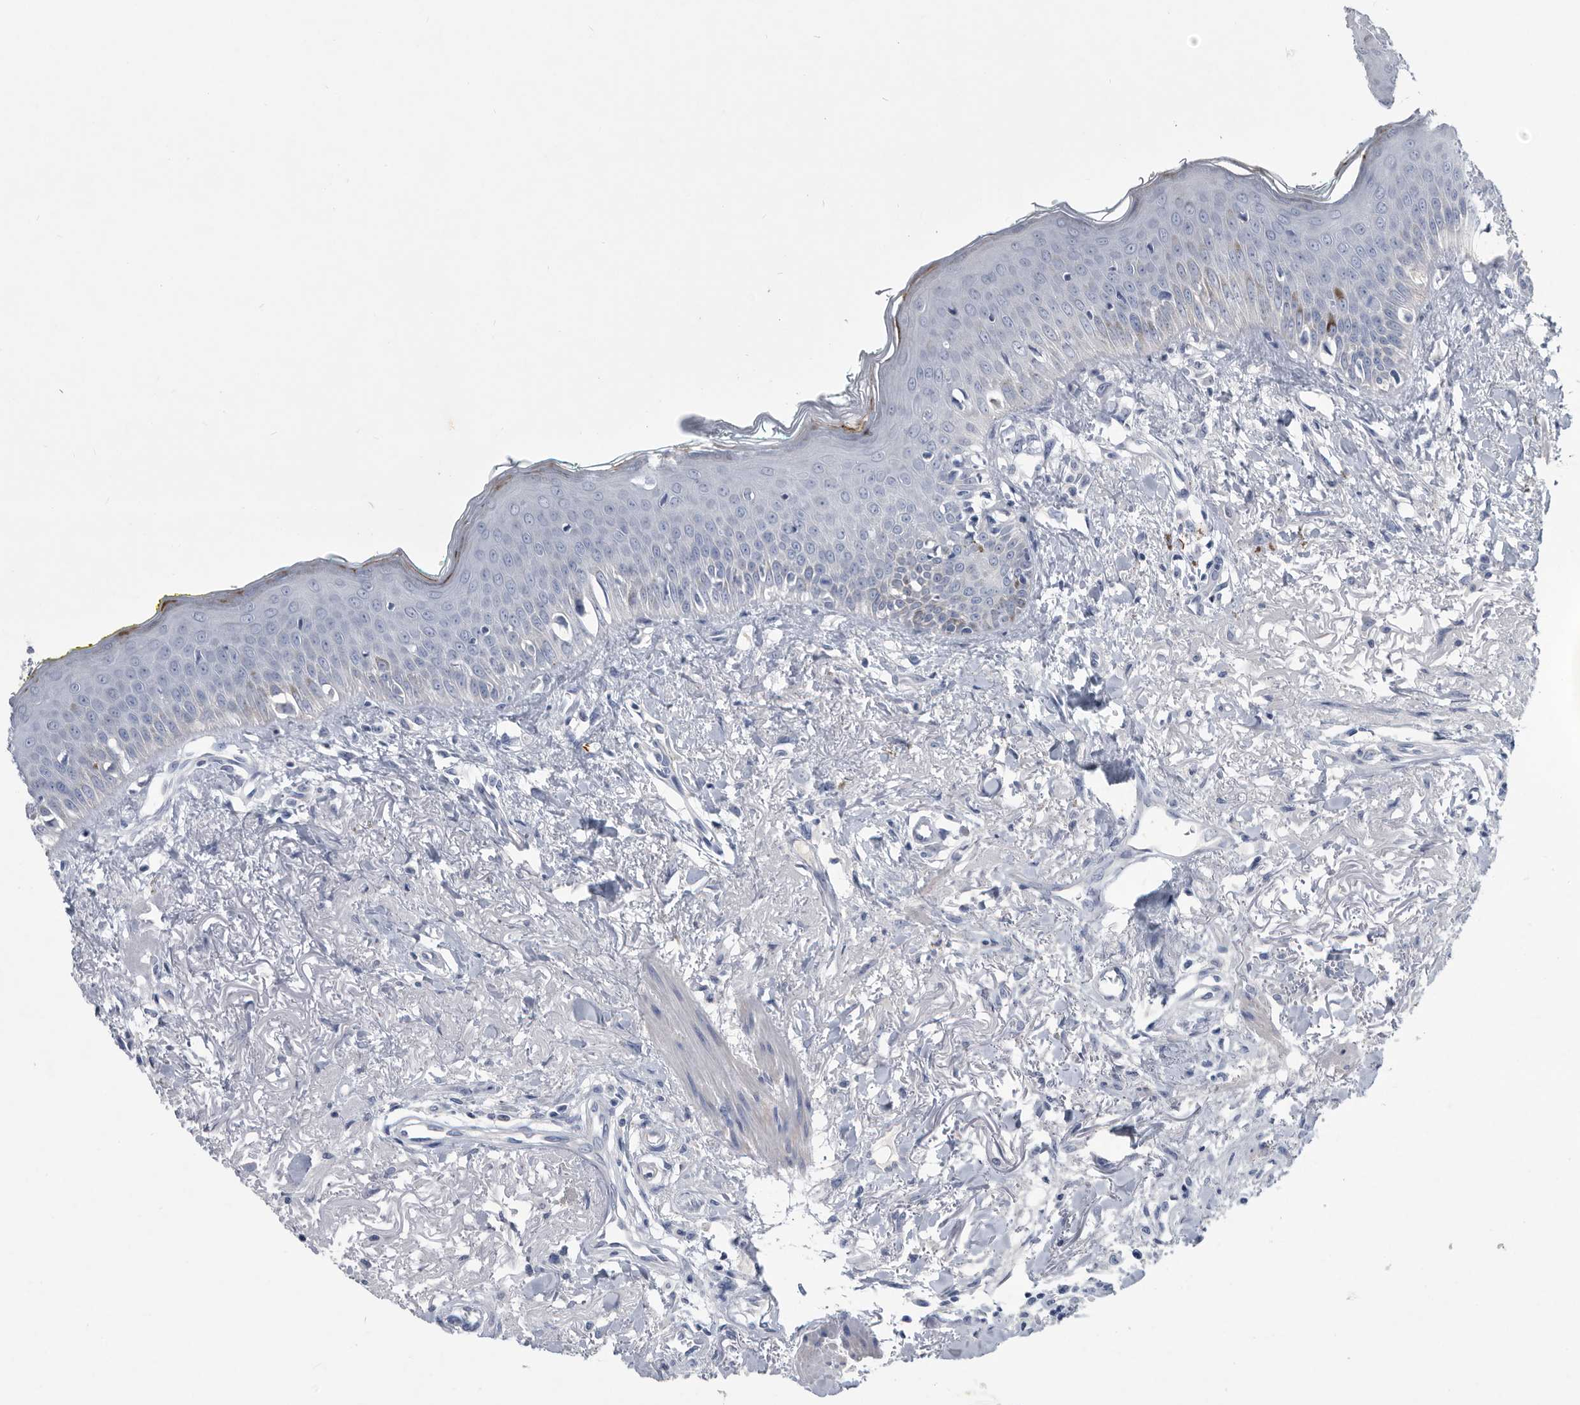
{"staining": {"intensity": "negative", "quantity": "none", "location": "none"}, "tissue": "oral mucosa", "cell_type": "Squamous epithelial cells", "image_type": "normal", "snomed": [{"axis": "morphology", "description": "Normal tissue, NOS"}, {"axis": "topography", "description": "Oral tissue"}], "caption": "Immunohistochemistry (IHC) image of unremarkable oral mucosa: human oral mucosa stained with DAB (3,3'-diaminobenzidine) reveals no significant protein expression in squamous epithelial cells.", "gene": "BTBD6", "patient": {"sex": "female", "age": 70}}